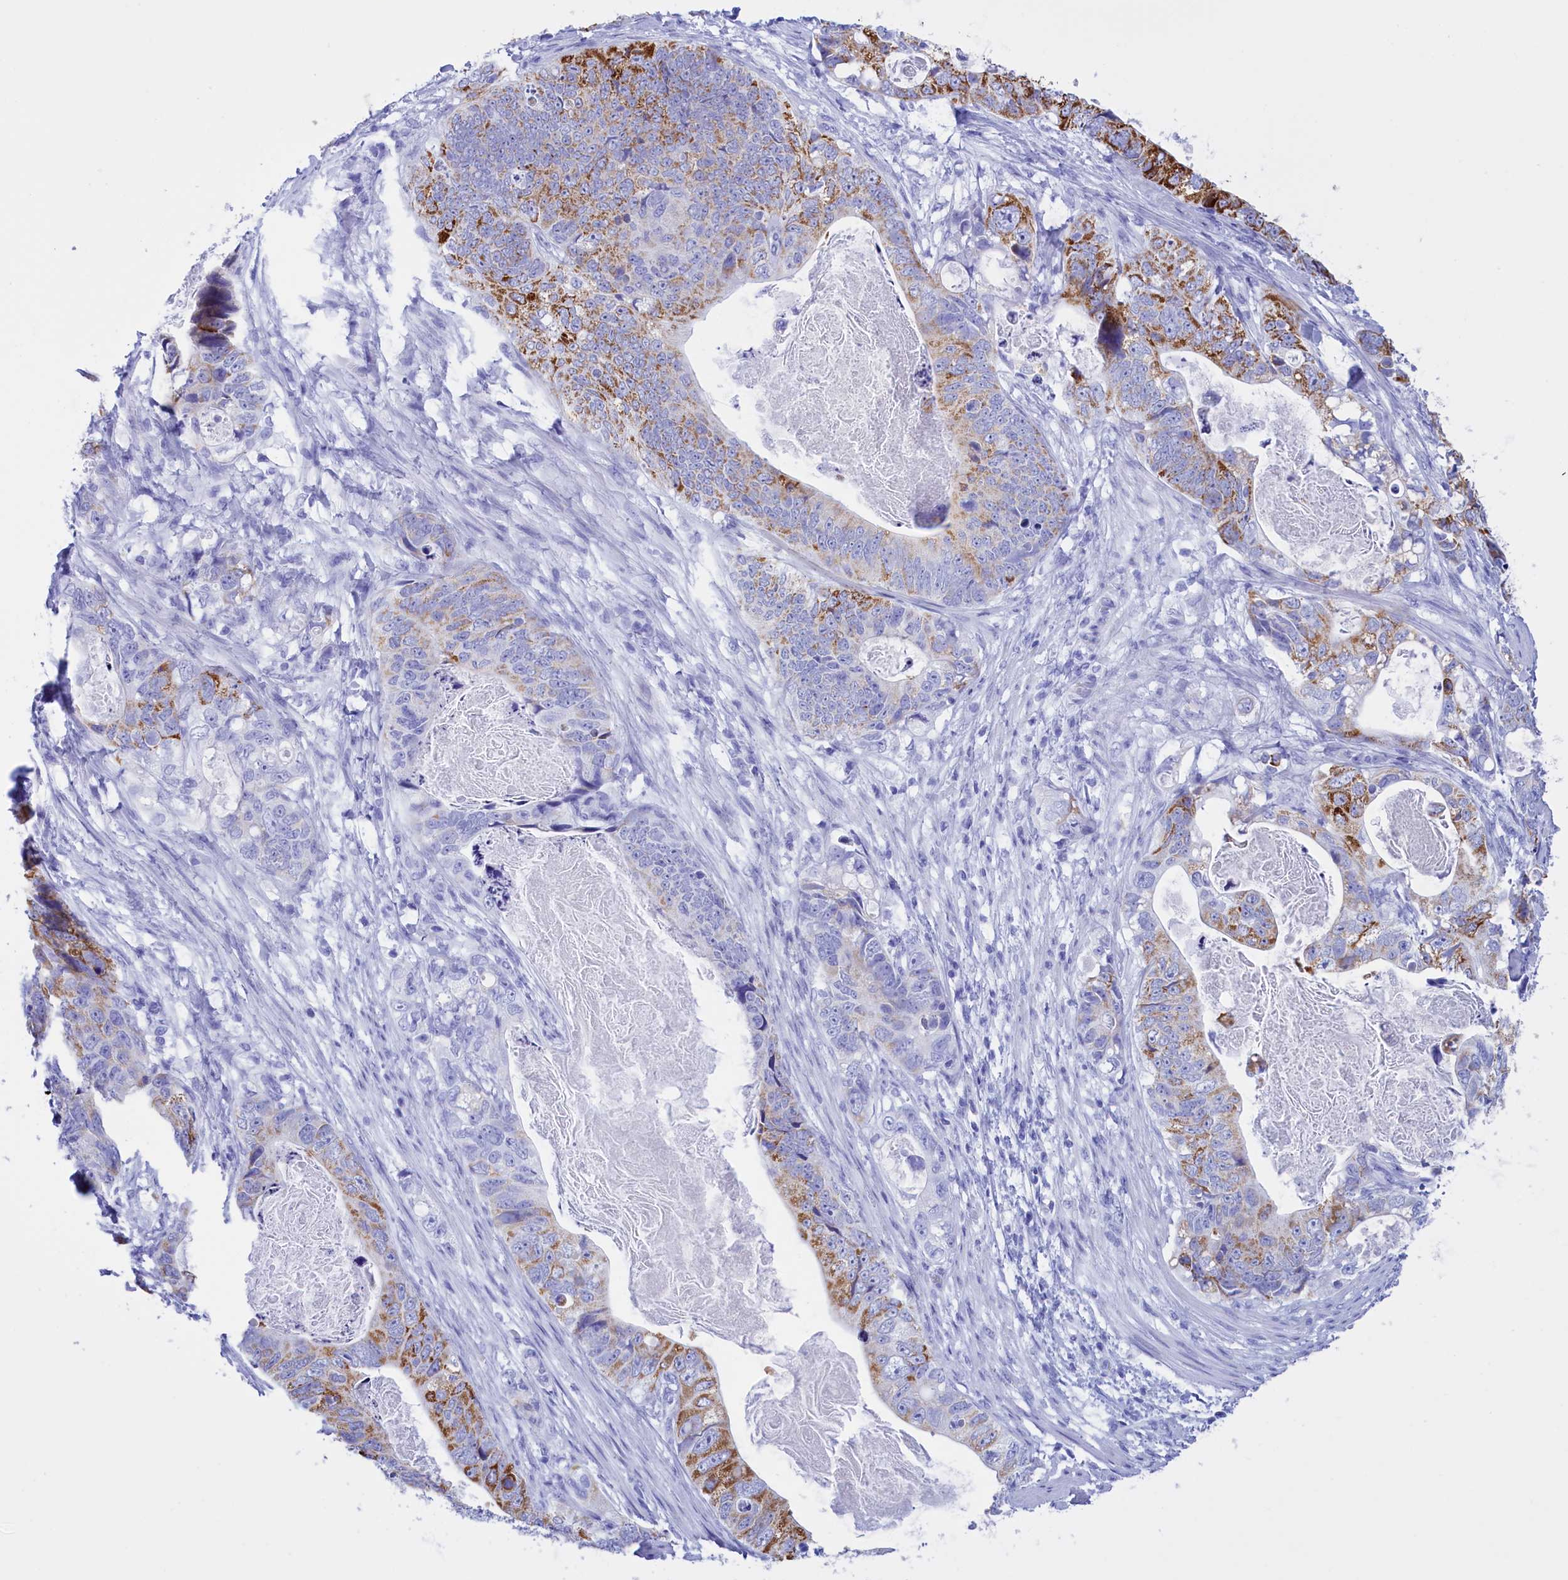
{"staining": {"intensity": "strong", "quantity": "25%-75%", "location": "cytoplasmic/membranous"}, "tissue": "stomach cancer", "cell_type": "Tumor cells", "image_type": "cancer", "snomed": [{"axis": "morphology", "description": "Normal tissue, NOS"}, {"axis": "morphology", "description": "Adenocarcinoma, NOS"}, {"axis": "topography", "description": "Stomach"}], "caption": "Immunohistochemistry (IHC) photomicrograph of stomach adenocarcinoma stained for a protein (brown), which displays high levels of strong cytoplasmic/membranous staining in approximately 25%-75% of tumor cells.", "gene": "BRI3", "patient": {"sex": "female", "age": 89}}